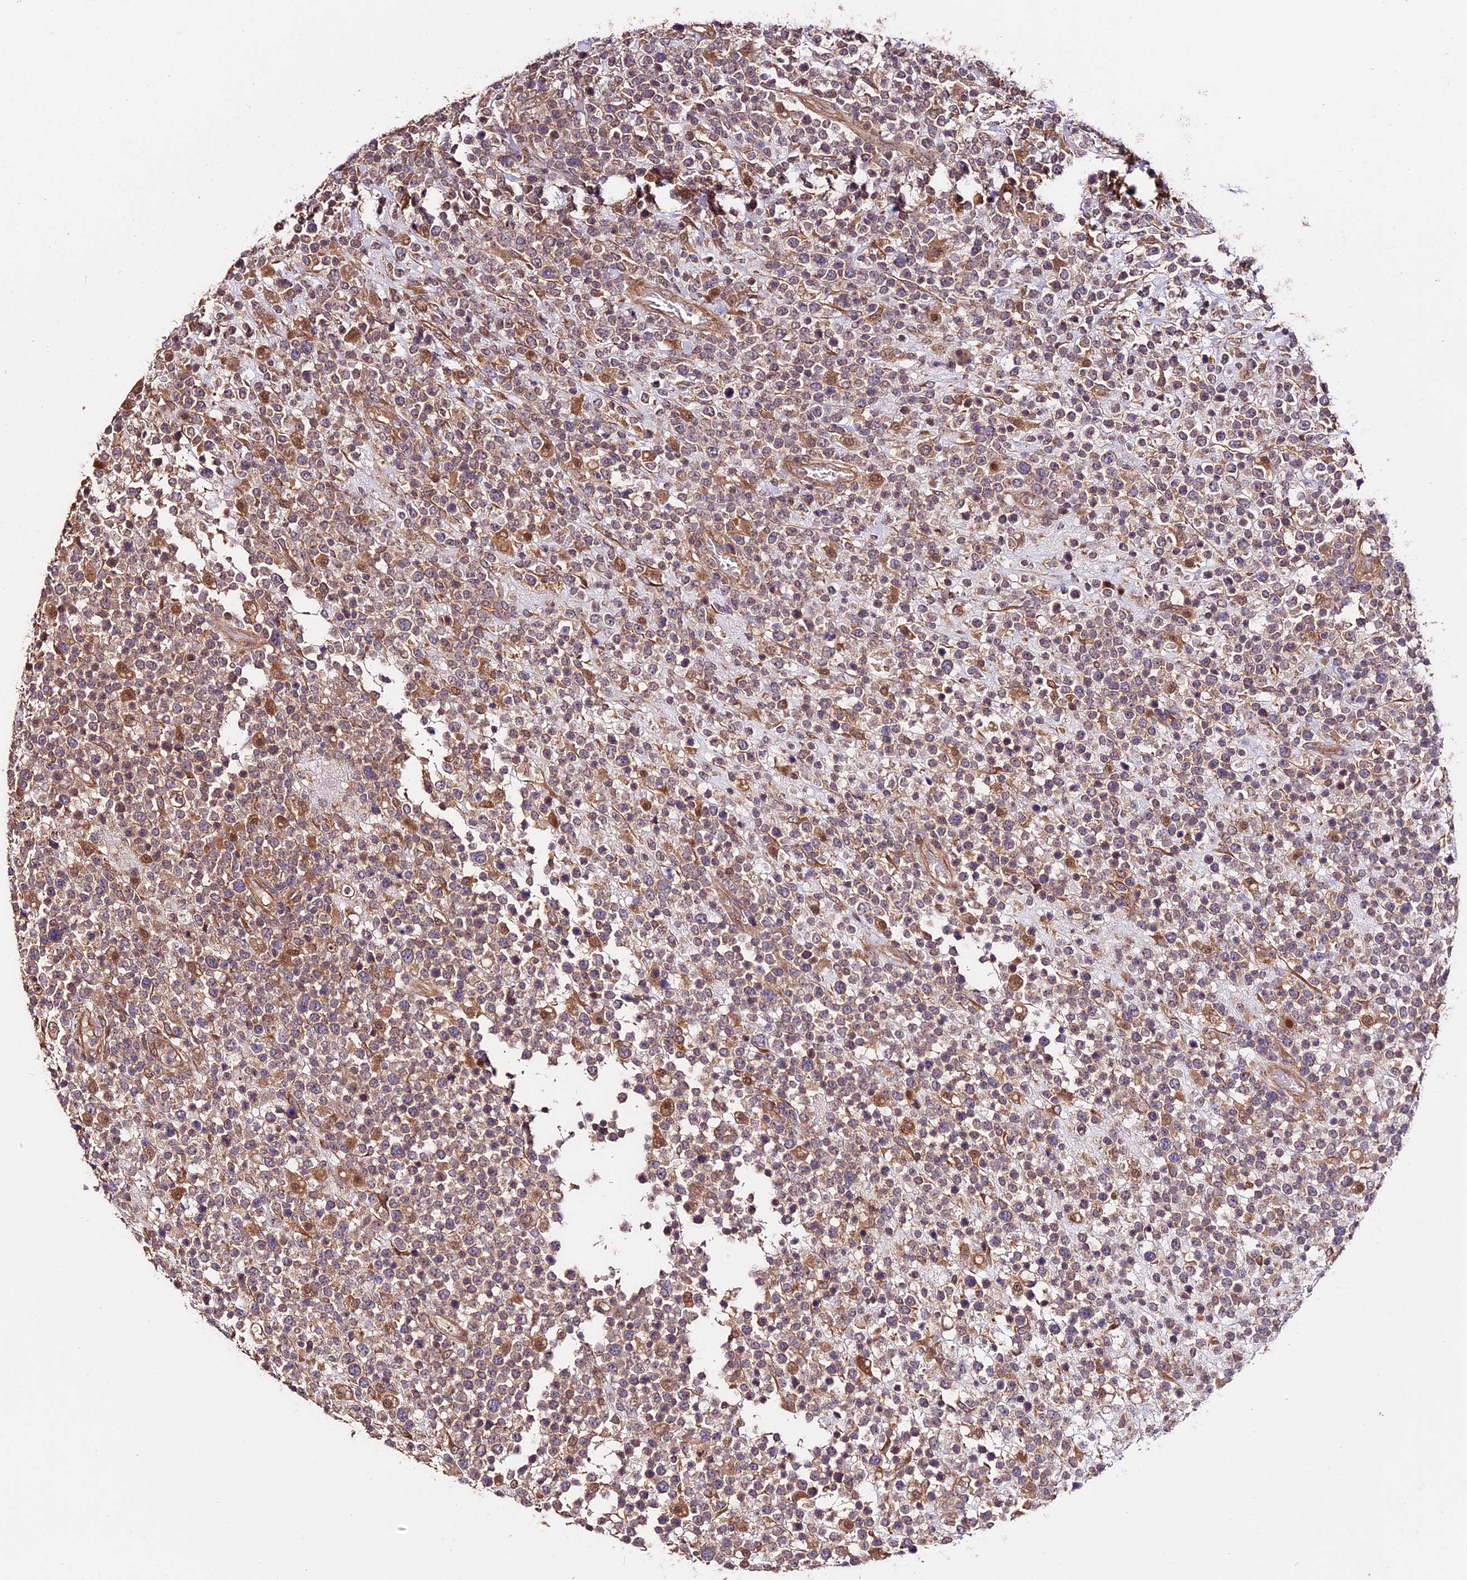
{"staining": {"intensity": "weak", "quantity": ">75%", "location": "cytoplasmic/membranous"}, "tissue": "lymphoma", "cell_type": "Tumor cells", "image_type": "cancer", "snomed": [{"axis": "morphology", "description": "Malignant lymphoma, non-Hodgkin's type, High grade"}, {"axis": "topography", "description": "Colon"}], "caption": "Immunohistochemical staining of human malignant lymphoma, non-Hodgkin's type (high-grade) shows low levels of weak cytoplasmic/membranous expression in about >75% of tumor cells.", "gene": "CES3", "patient": {"sex": "female", "age": 53}}